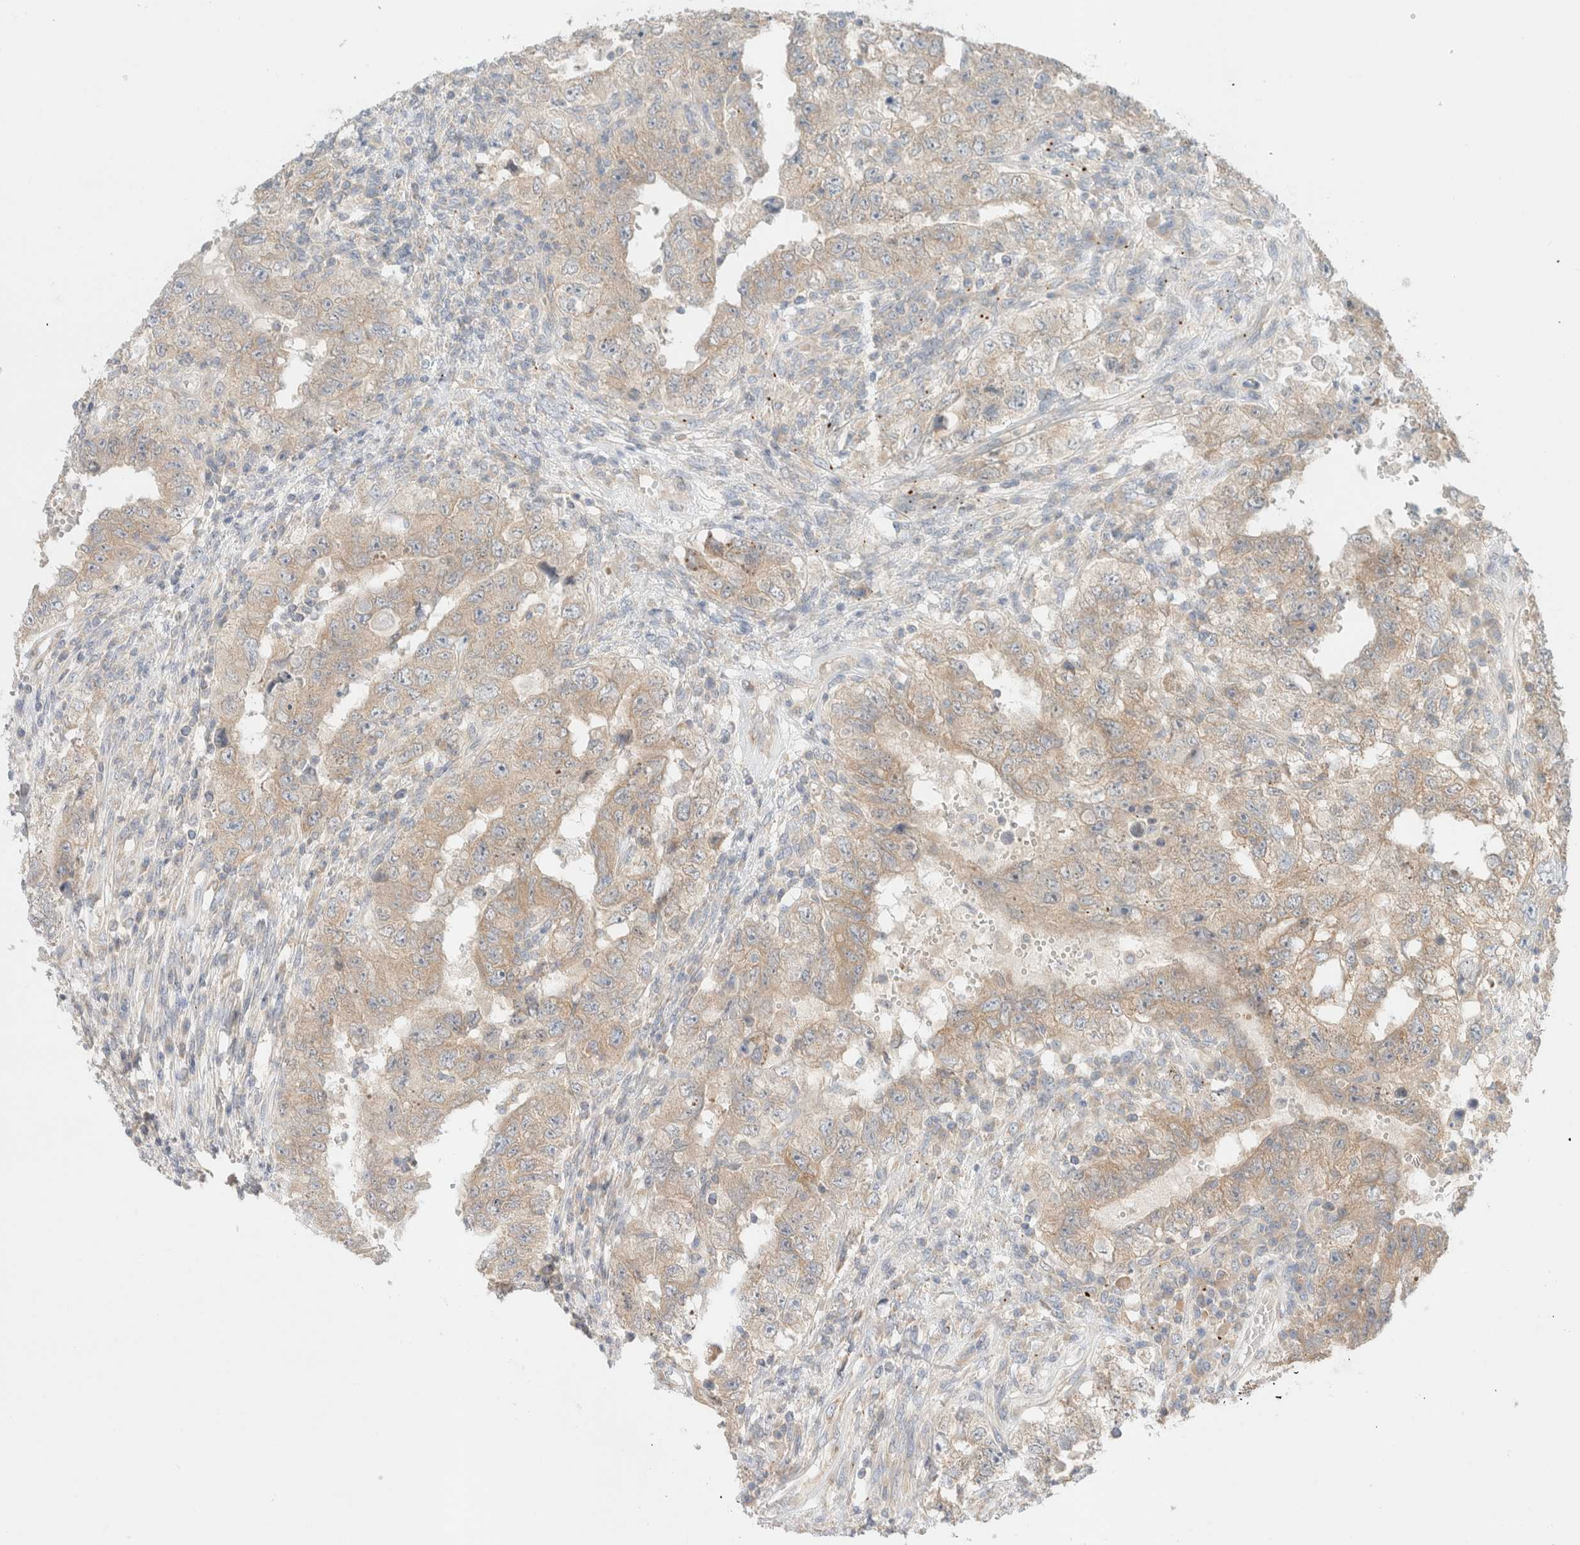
{"staining": {"intensity": "weak", "quantity": "<25%", "location": "cytoplasmic/membranous"}, "tissue": "testis cancer", "cell_type": "Tumor cells", "image_type": "cancer", "snomed": [{"axis": "morphology", "description": "Carcinoma, Embryonal, NOS"}, {"axis": "topography", "description": "Testis"}], "caption": "DAB (3,3'-diaminobenzidine) immunohistochemical staining of testis cancer displays no significant expression in tumor cells. The staining is performed using DAB (3,3'-diaminobenzidine) brown chromogen with nuclei counter-stained in using hematoxylin.", "gene": "MARK3", "patient": {"sex": "male", "age": 26}}